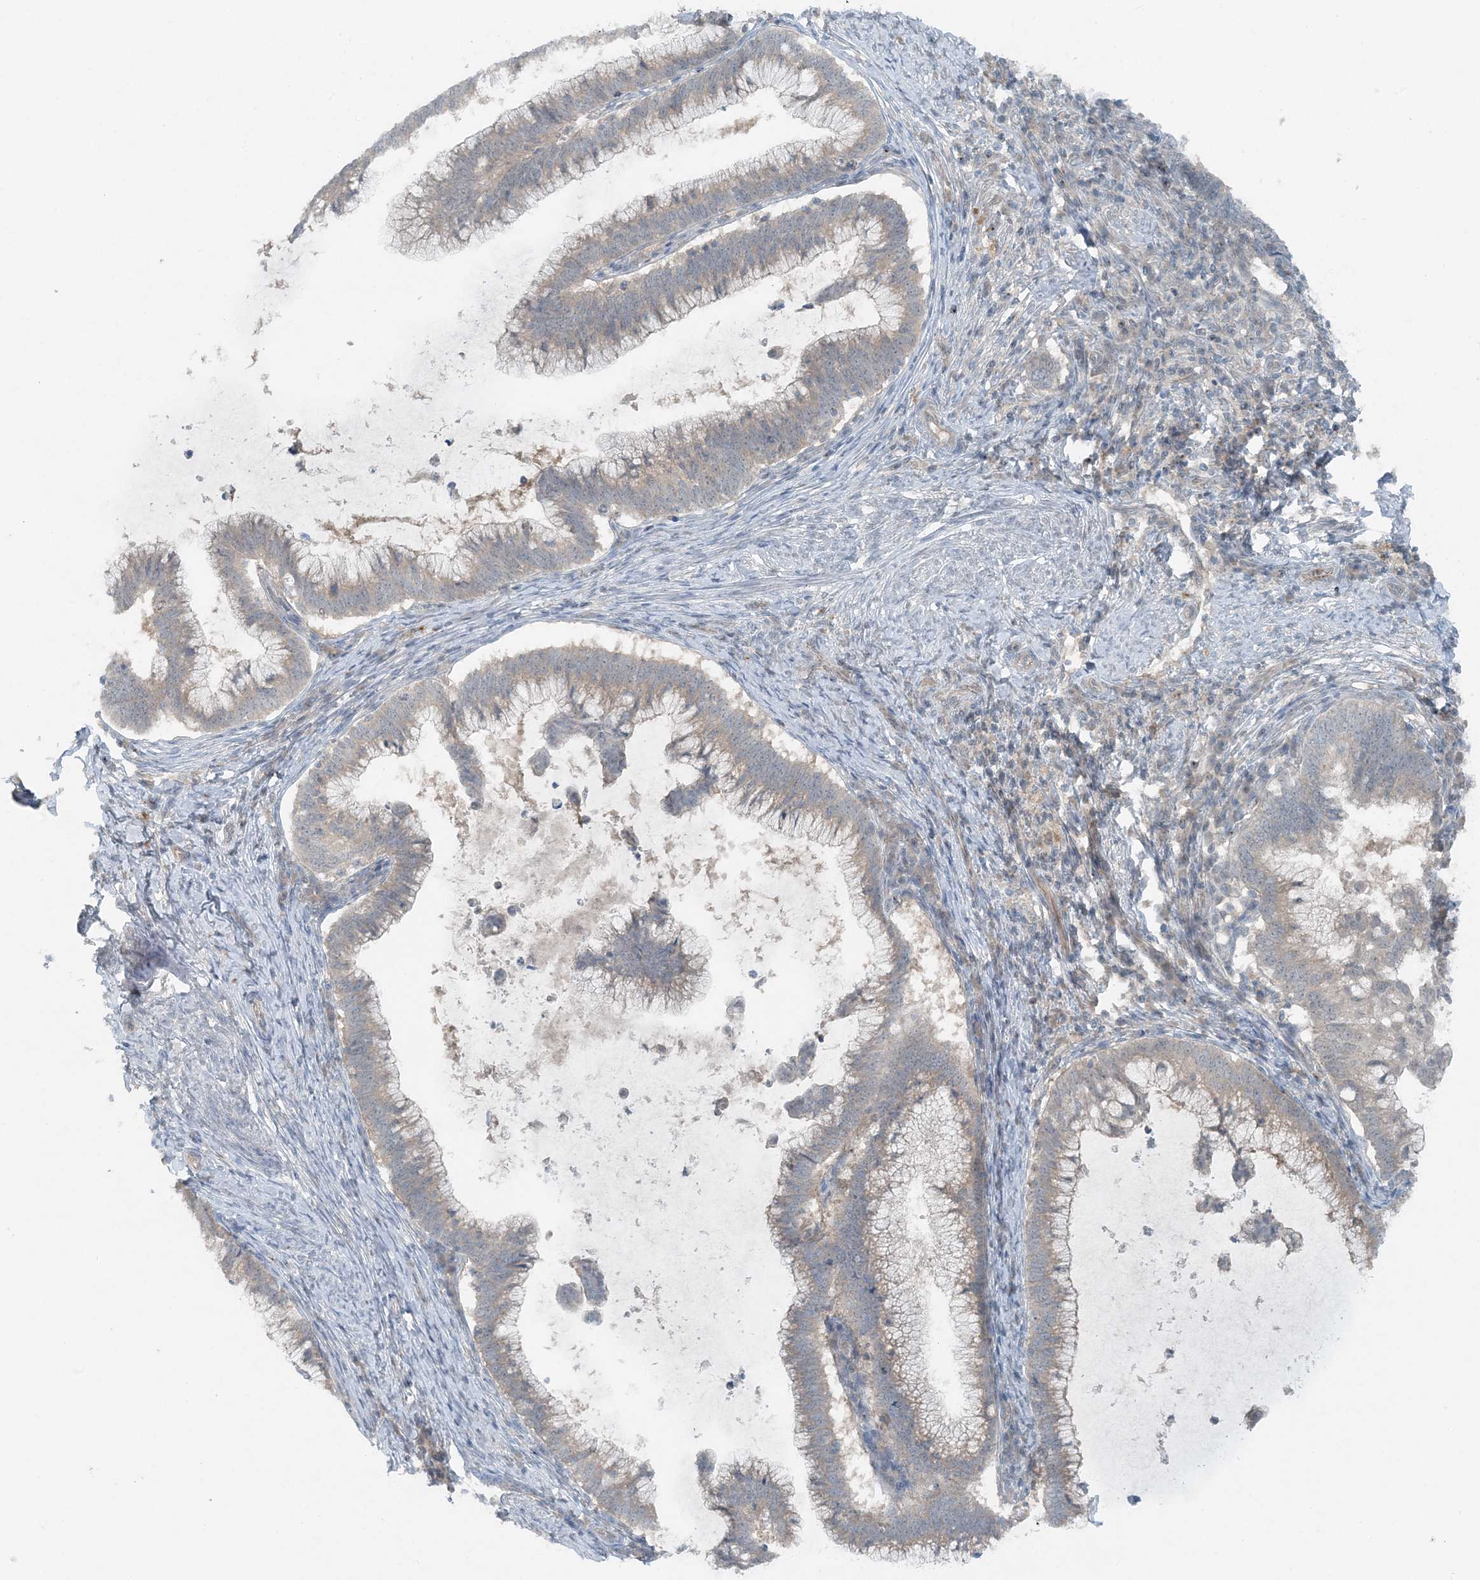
{"staining": {"intensity": "weak", "quantity": "25%-75%", "location": "cytoplasmic/membranous"}, "tissue": "cervical cancer", "cell_type": "Tumor cells", "image_type": "cancer", "snomed": [{"axis": "morphology", "description": "Adenocarcinoma, NOS"}, {"axis": "topography", "description": "Cervix"}], "caption": "The immunohistochemical stain highlights weak cytoplasmic/membranous positivity in tumor cells of cervical cancer (adenocarcinoma) tissue. The protein of interest is stained brown, and the nuclei are stained in blue (DAB IHC with brightfield microscopy, high magnification).", "gene": "MITD1", "patient": {"sex": "female", "age": 36}}